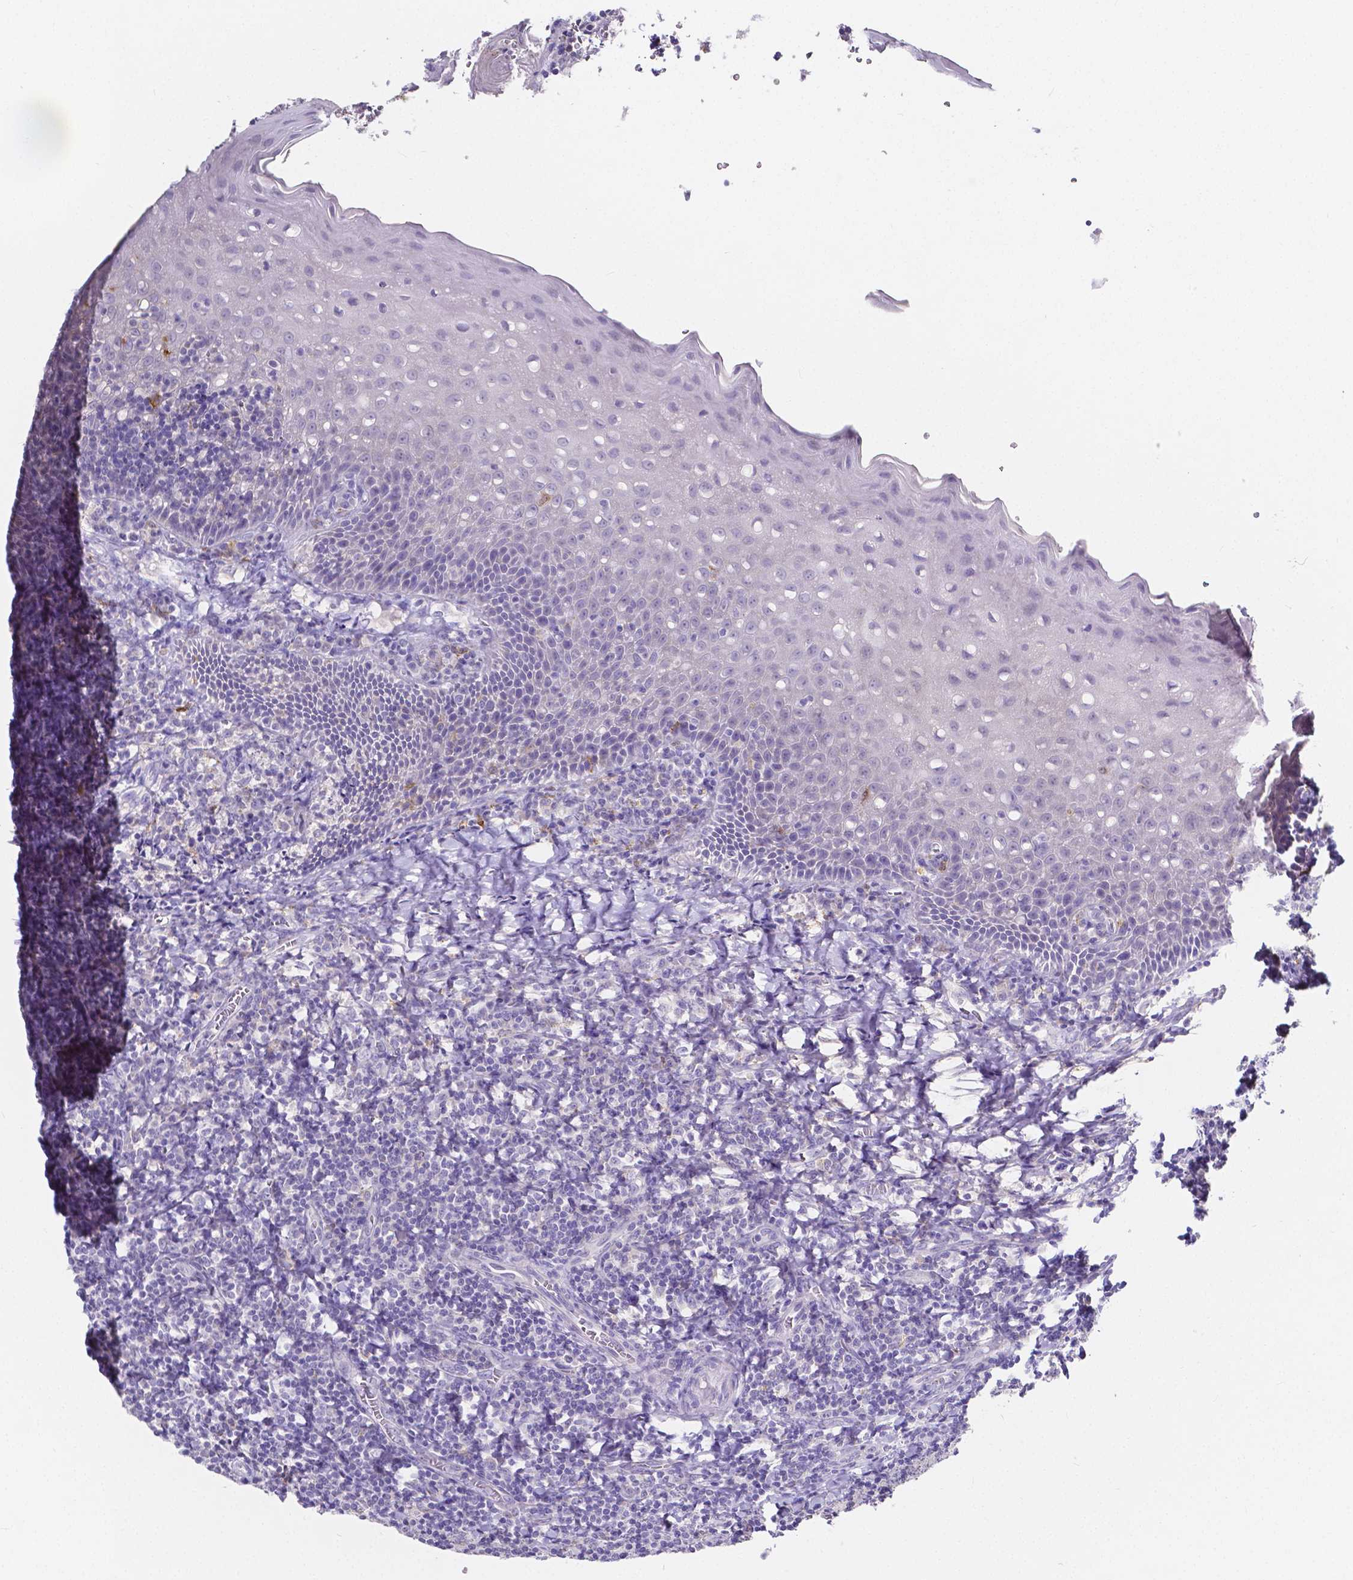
{"staining": {"intensity": "negative", "quantity": "none", "location": "none"}, "tissue": "tonsil", "cell_type": "Germinal center cells", "image_type": "normal", "snomed": [{"axis": "morphology", "description": "Normal tissue, NOS"}, {"axis": "morphology", "description": "Inflammation, NOS"}, {"axis": "topography", "description": "Tonsil"}], "caption": "The histopathology image exhibits no staining of germinal center cells in unremarkable tonsil.", "gene": "ACP5", "patient": {"sex": "female", "age": 31}}